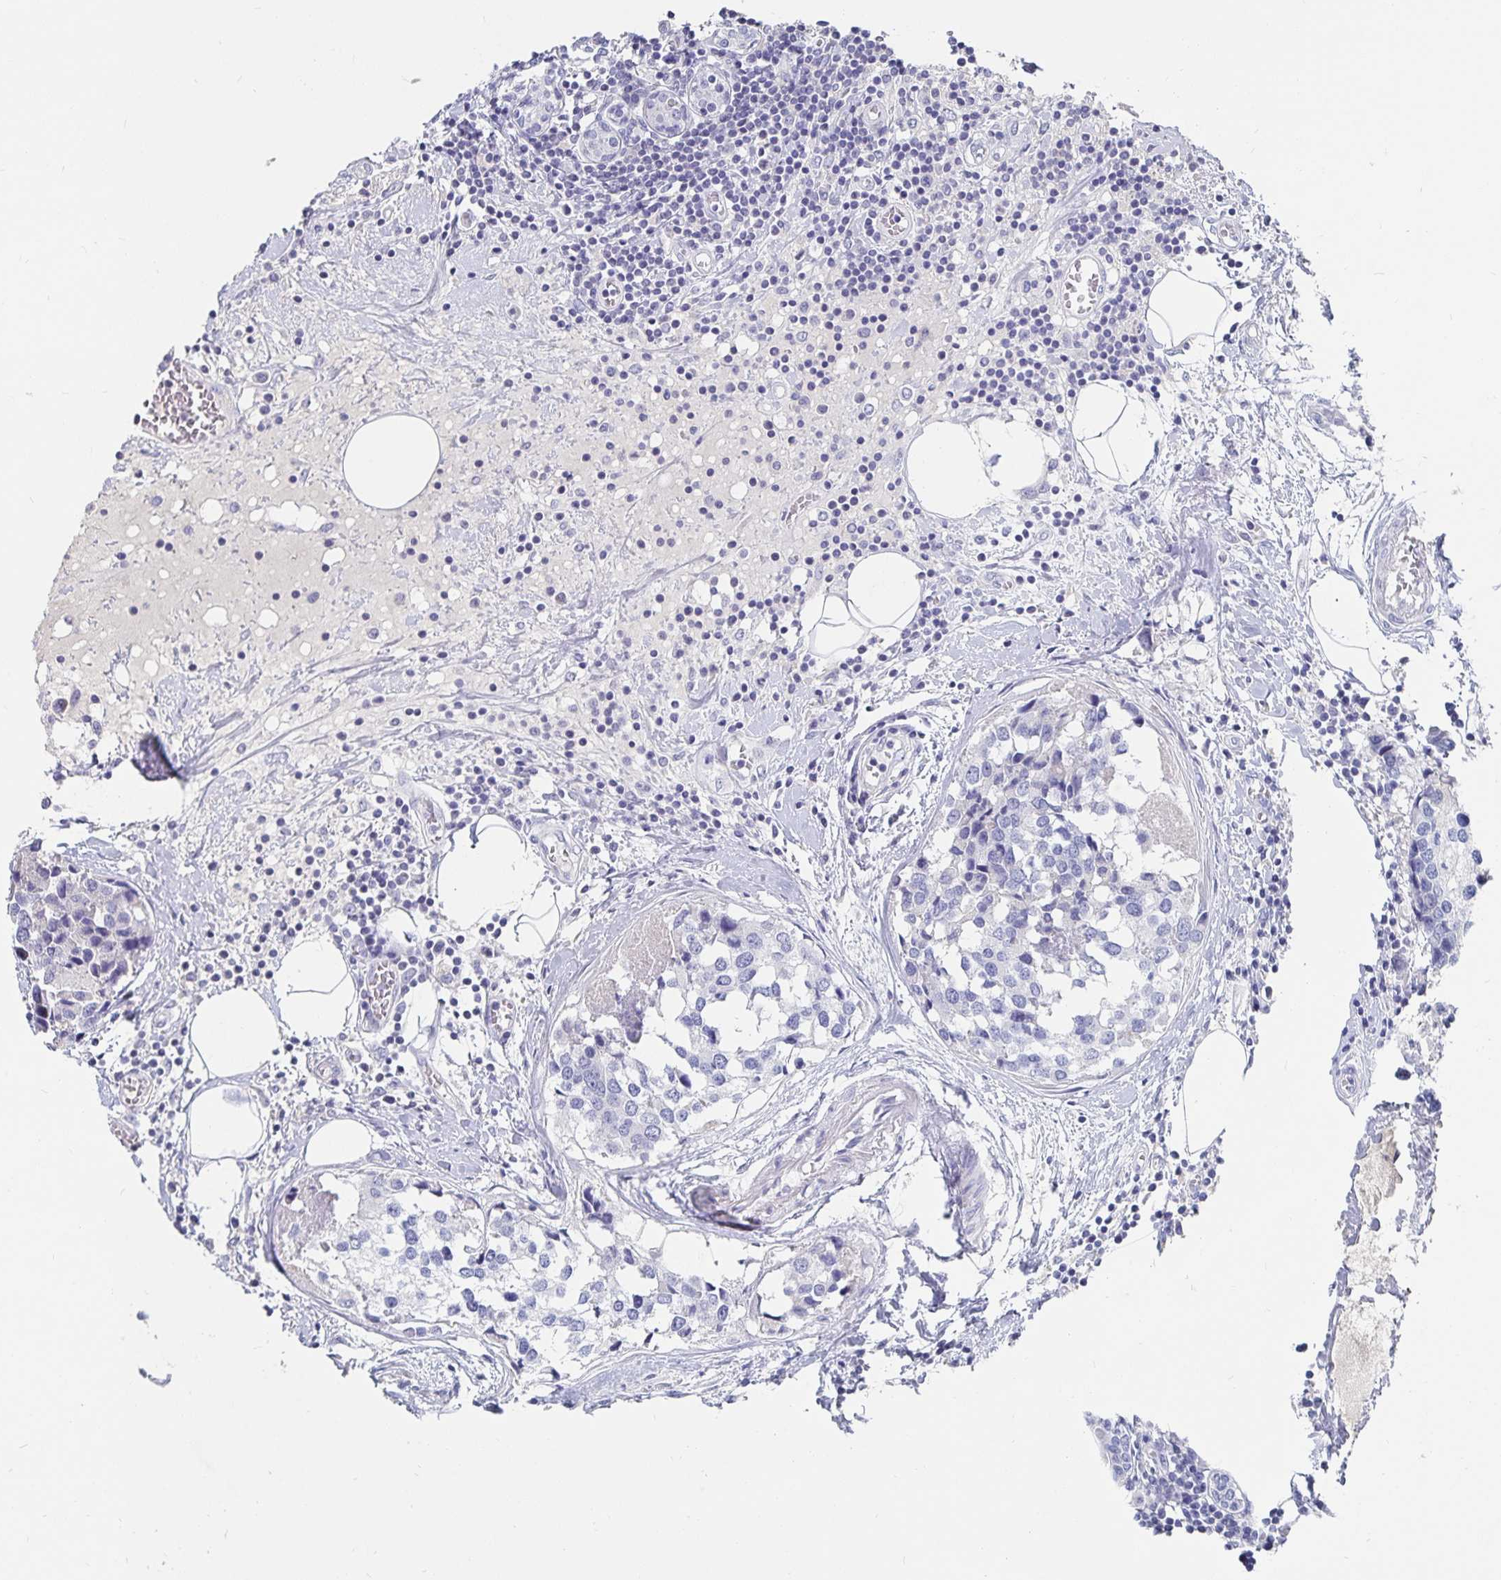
{"staining": {"intensity": "negative", "quantity": "none", "location": "none"}, "tissue": "breast cancer", "cell_type": "Tumor cells", "image_type": "cancer", "snomed": [{"axis": "morphology", "description": "Lobular carcinoma"}, {"axis": "topography", "description": "Breast"}], "caption": "An immunohistochemistry micrograph of breast cancer (lobular carcinoma) is shown. There is no staining in tumor cells of breast cancer (lobular carcinoma).", "gene": "CFAP69", "patient": {"sex": "female", "age": 59}}